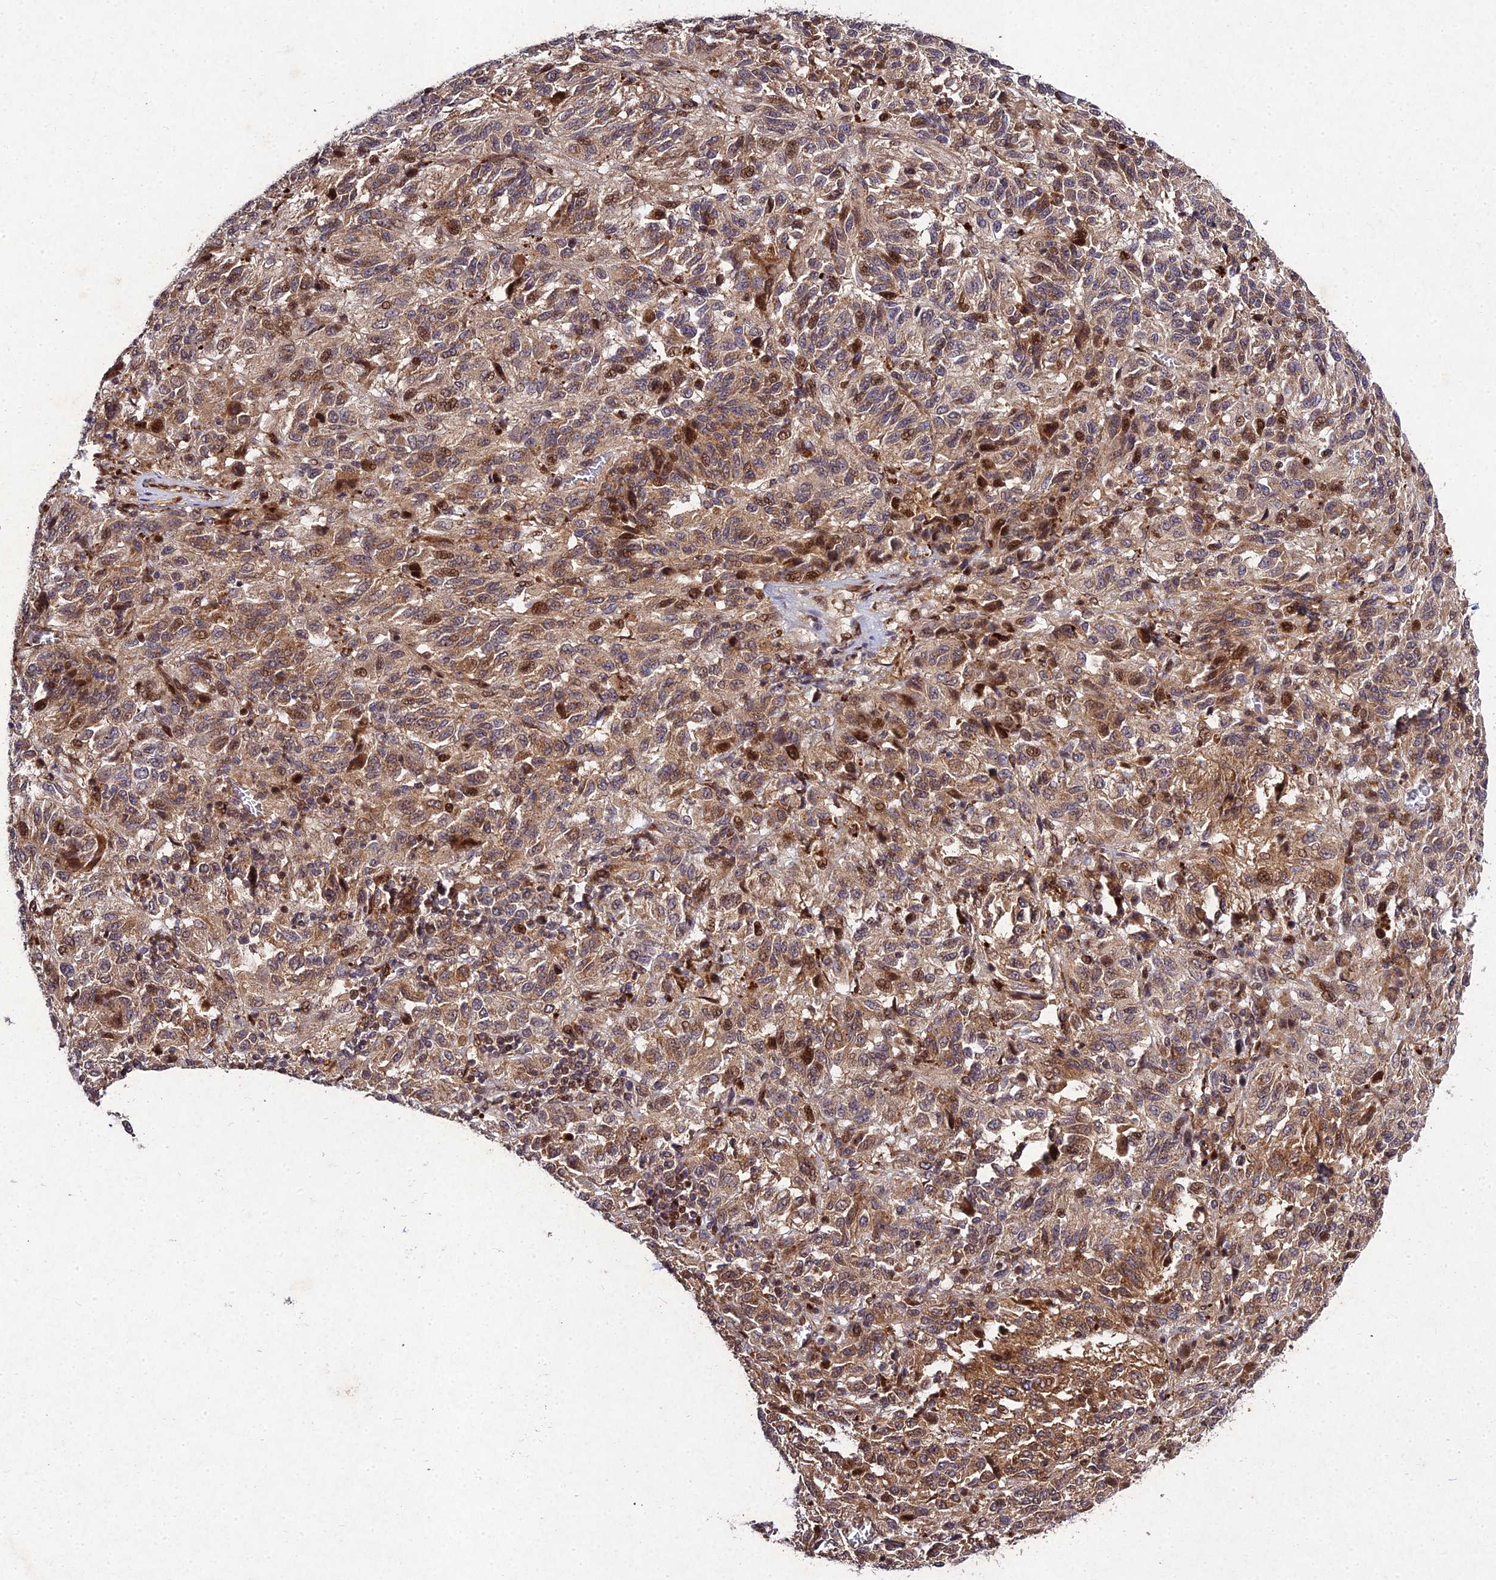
{"staining": {"intensity": "moderate", "quantity": ">75%", "location": "cytoplasmic/membranous,nuclear"}, "tissue": "melanoma", "cell_type": "Tumor cells", "image_type": "cancer", "snomed": [{"axis": "morphology", "description": "Malignant melanoma, Metastatic site"}, {"axis": "topography", "description": "Lung"}], "caption": "An immunohistochemistry histopathology image of neoplastic tissue is shown. Protein staining in brown shows moderate cytoplasmic/membranous and nuclear positivity in melanoma within tumor cells. Immunohistochemistry stains the protein of interest in brown and the nuclei are stained blue.", "gene": "MKKS", "patient": {"sex": "male", "age": 64}}